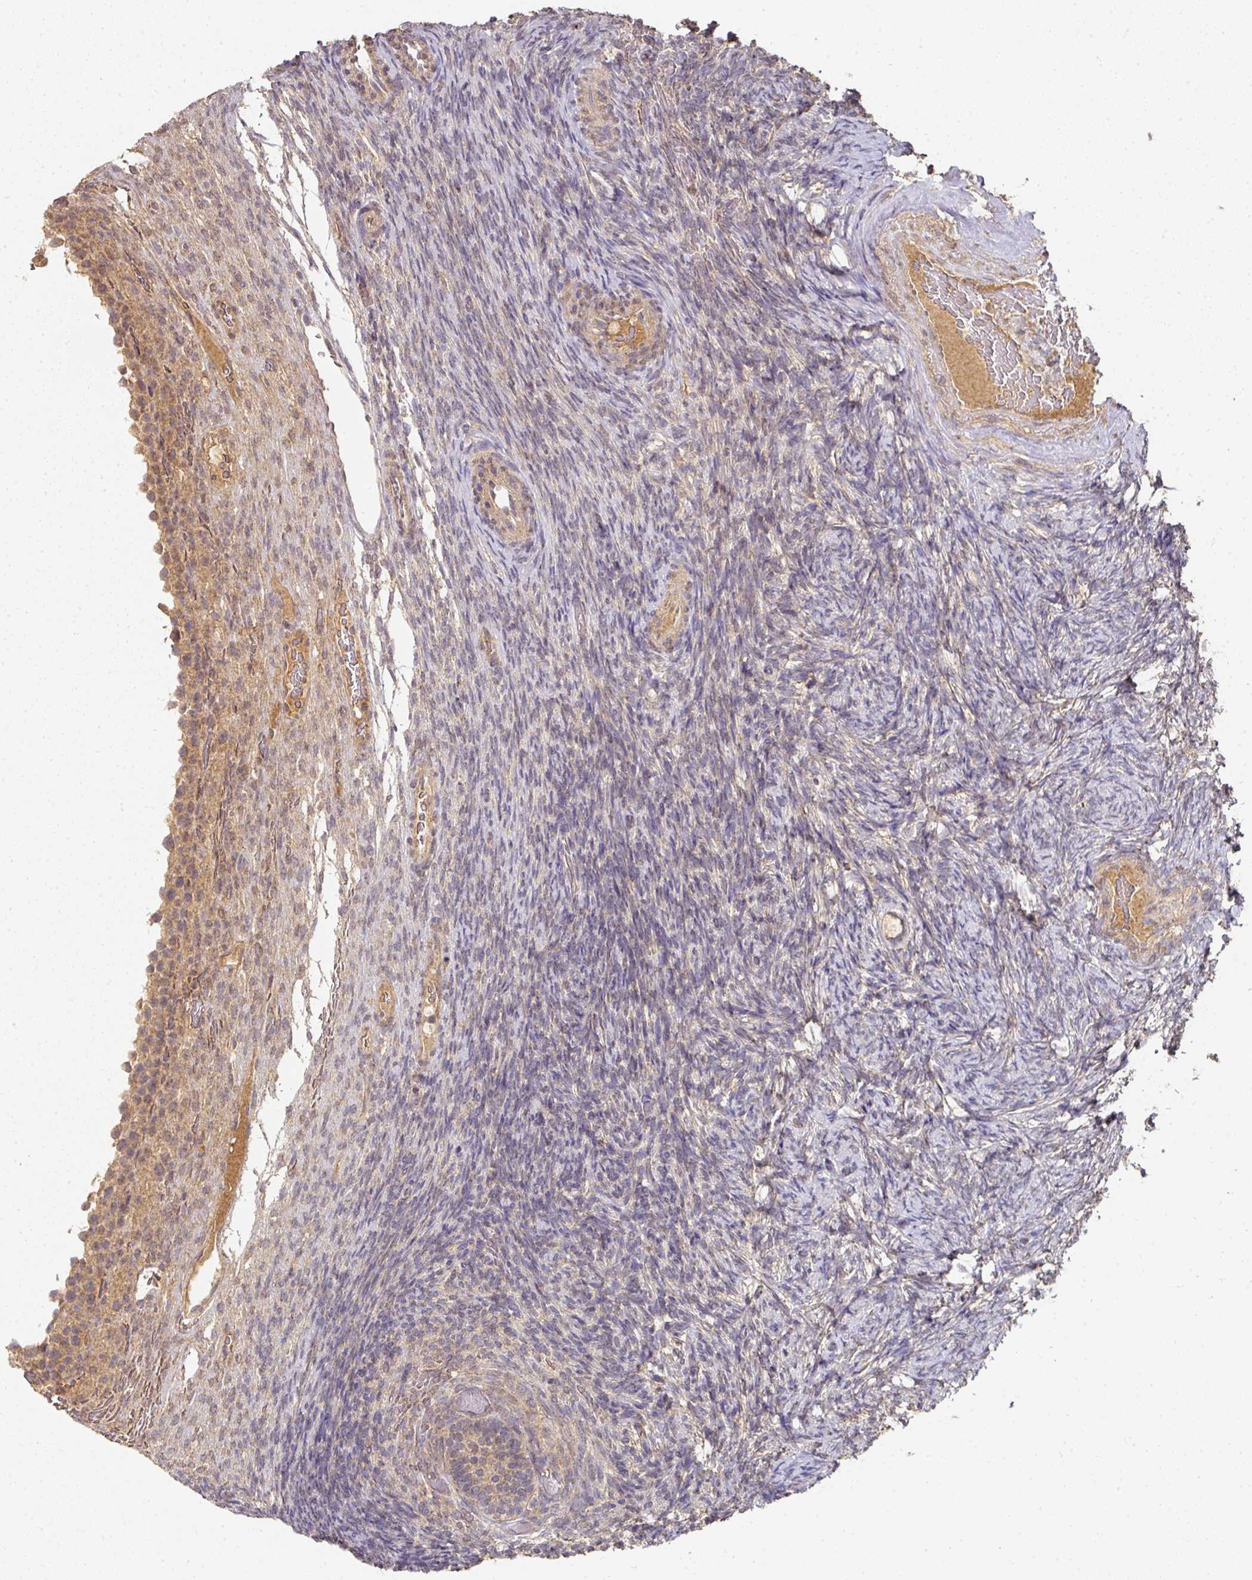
{"staining": {"intensity": "weak", "quantity": "<25%", "location": "cytoplasmic/membranous"}, "tissue": "ovary", "cell_type": "Follicle cells", "image_type": "normal", "snomed": [{"axis": "morphology", "description": "Normal tissue, NOS"}, {"axis": "topography", "description": "Ovary"}], "caption": "Immunohistochemistry image of benign human ovary stained for a protein (brown), which shows no positivity in follicle cells. (Stains: DAB immunohistochemistry (IHC) with hematoxylin counter stain, Microscopy: brightfield microscopy at high magnification).", "gene": "EXTL3", "patient": {"sex": "female", "age": 34}}